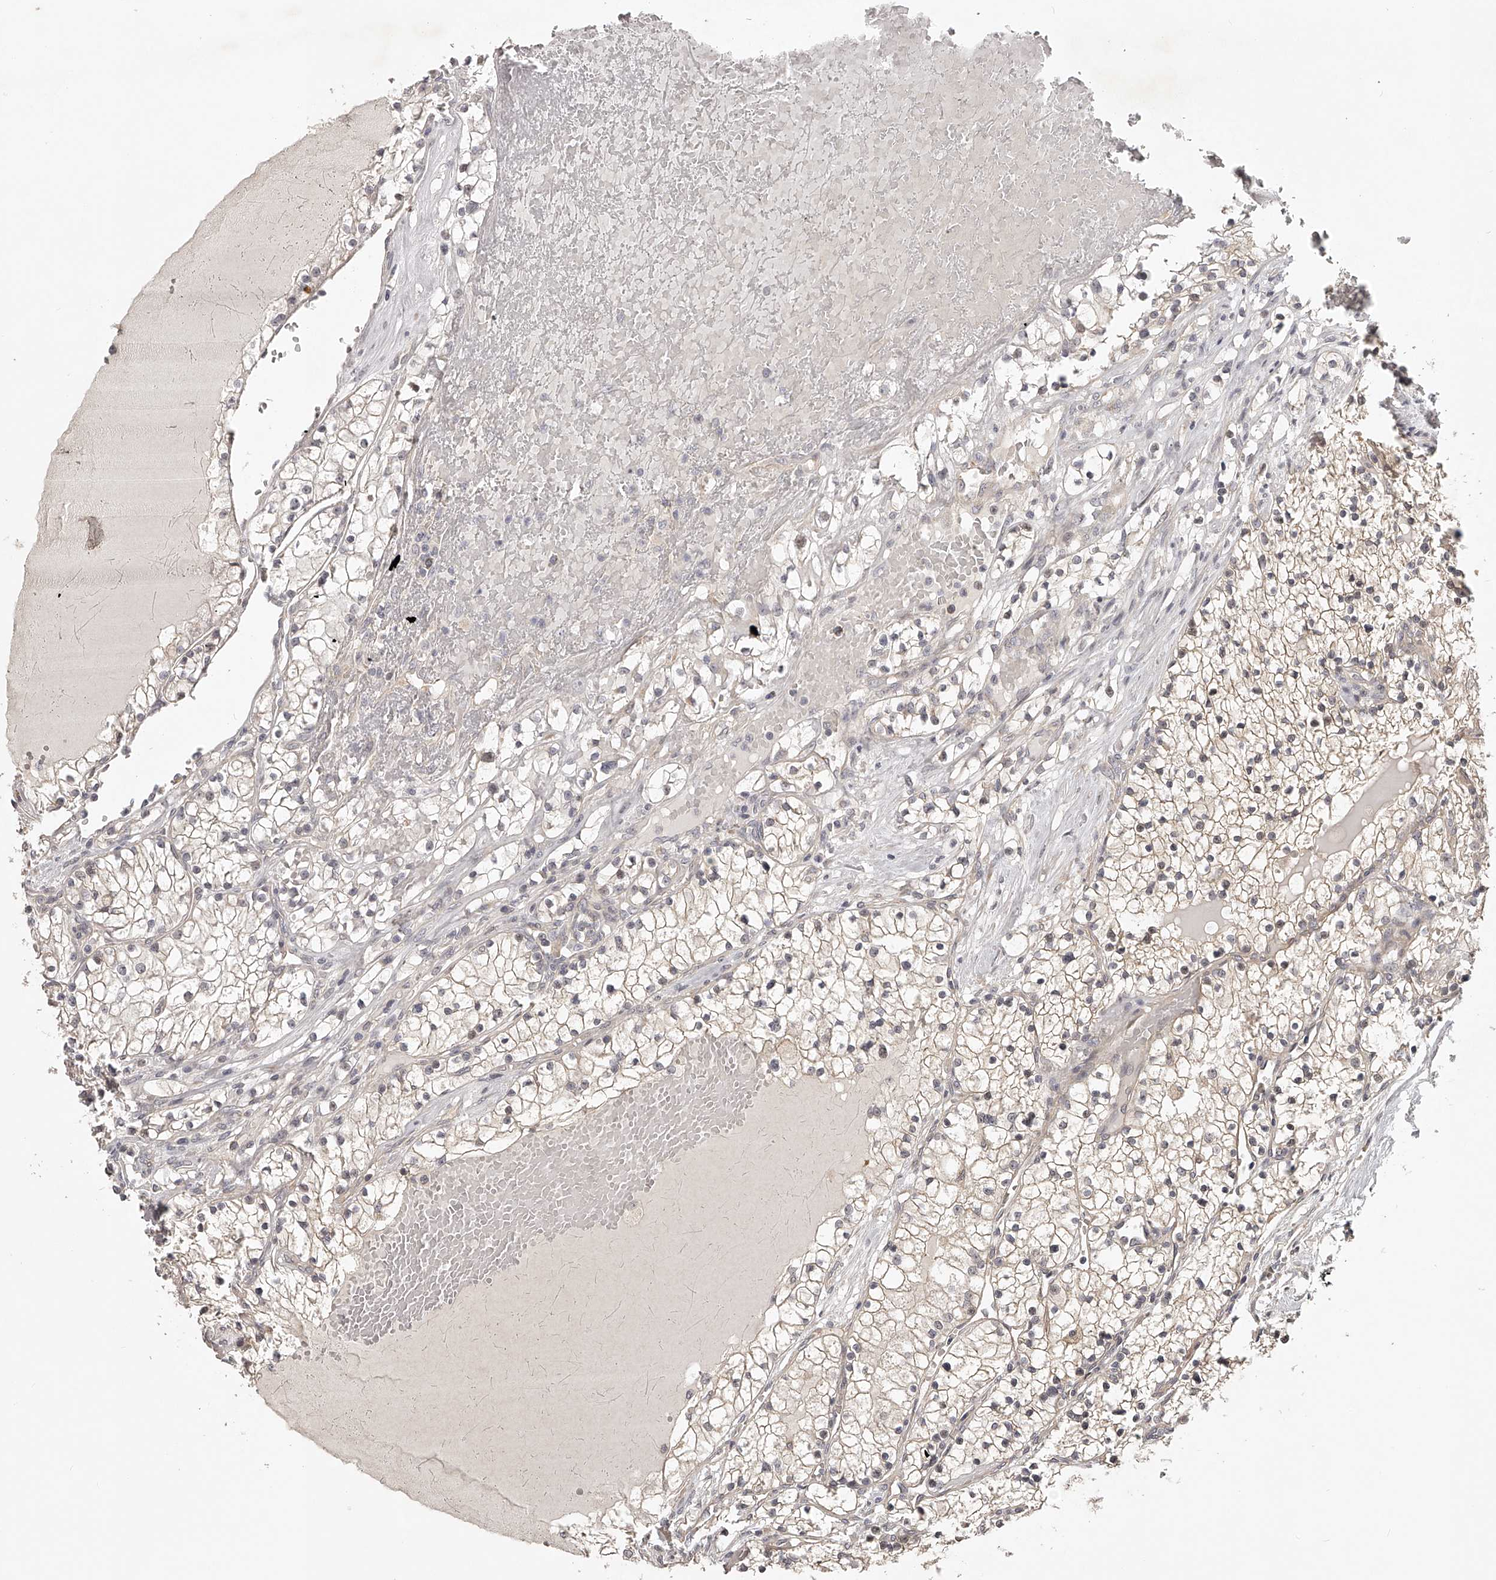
{"staining": {"intensity": "negative", "quantity": "none", "location": "none"}, "tissue": "renal cancer", "cell_type": "Tumor cells", "image_type": "cancer", "snomed": [{"axis": "morphology", "description": "Normal tissue, NOS"}, {"axis": "morphology", "description": "Adenocarcinoma, NOS"}, {"axis": "topography", "description": "Kidney"}], "caption": "The histopathology image reveals no significant staining in tumor cells of renal cancer (adenocarcinoma).", "gene": "ZNF582", "patient": {"sex": "male", "age": 68}}